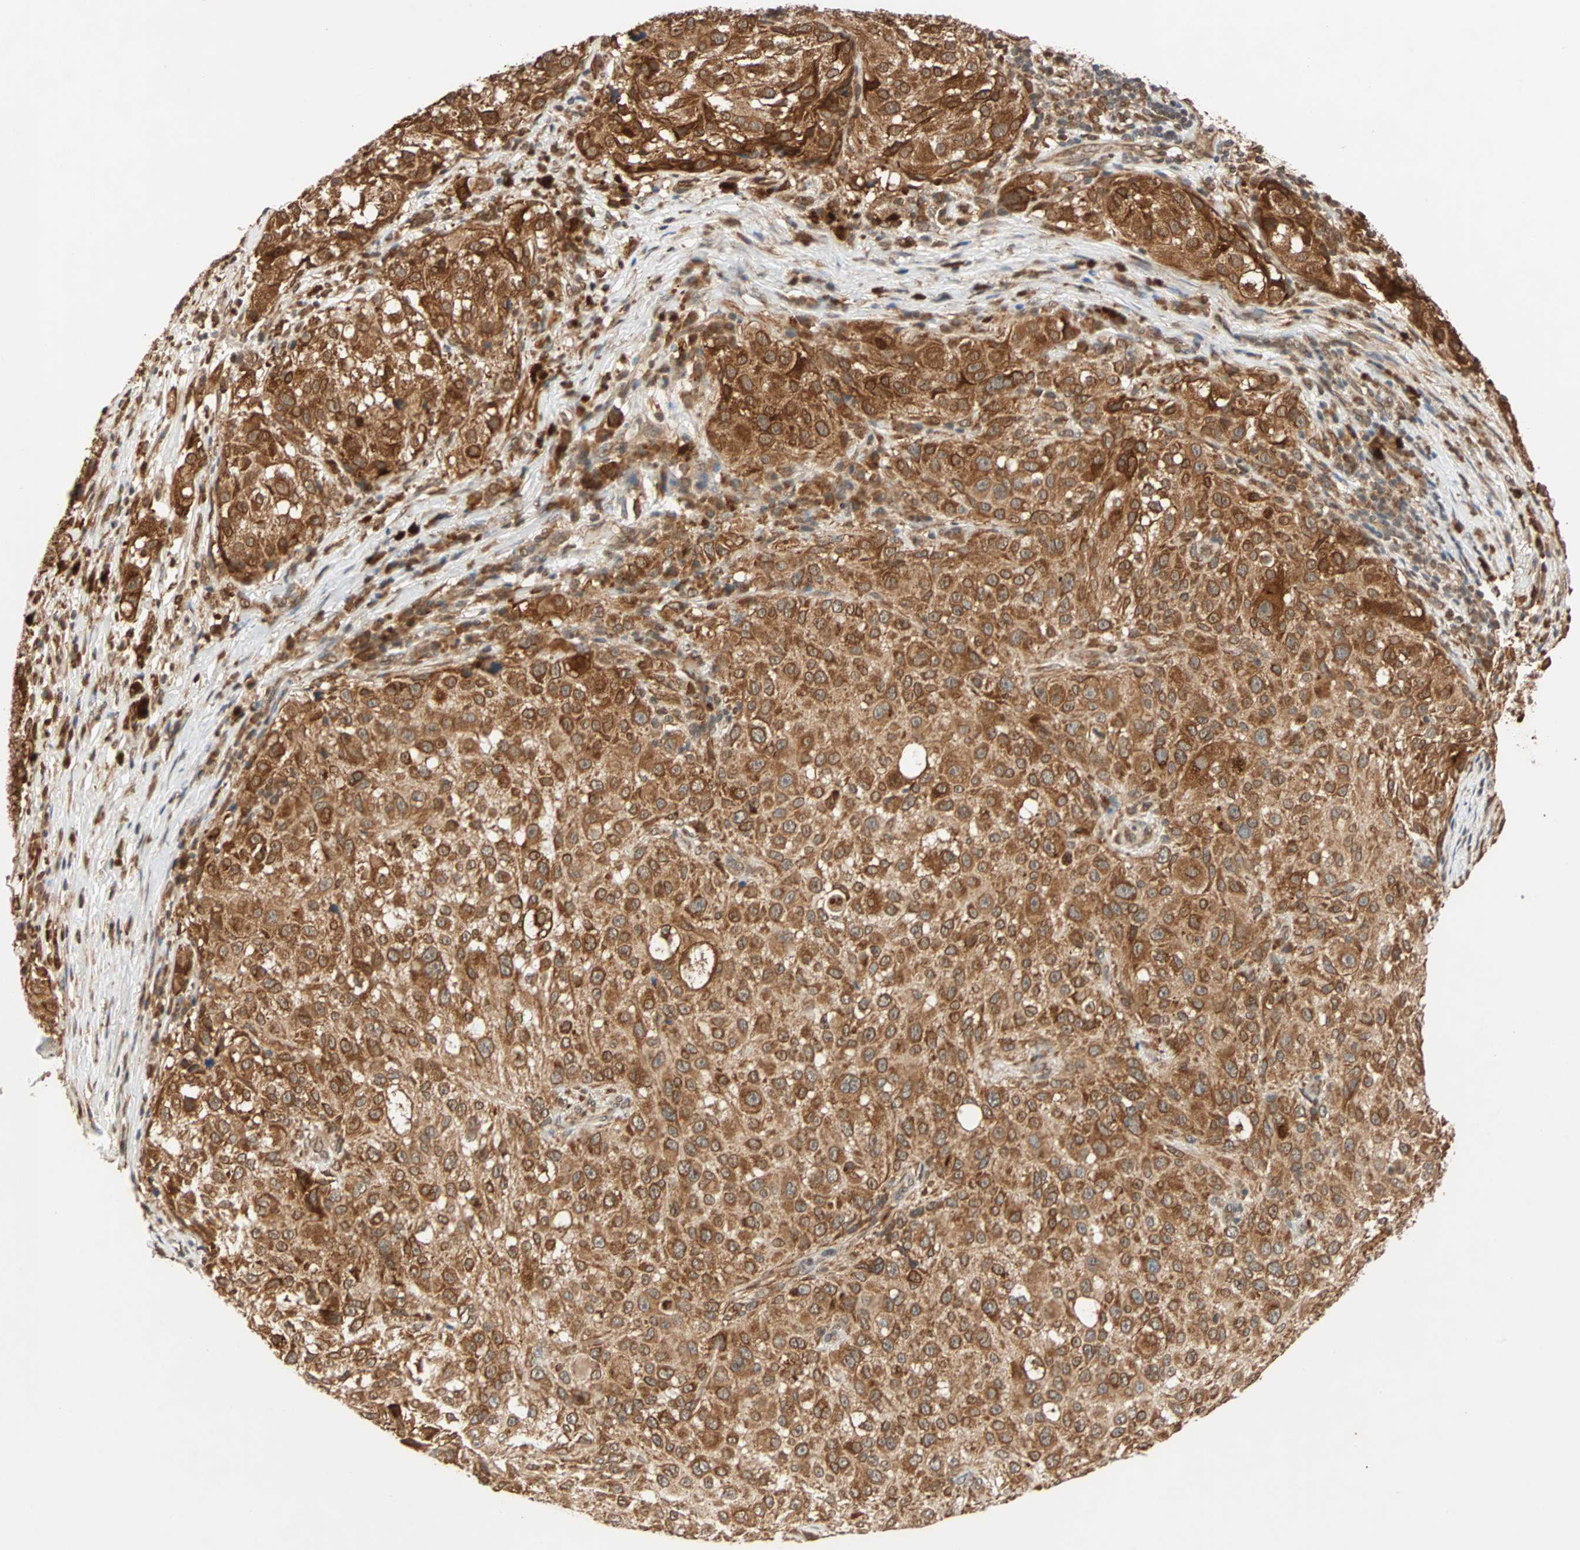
{"staining": {"intensity": "strong", "quantity": ">75%", "location": "cytoplasmic/membranous,nuclear"}, "tissue": "melanoma", "cell_type": "Tumor cells", "image_type": "cancer", "snomed": [{"axis": "morphology", "description": "Necrosis, NOS"}, {"axis": "morphology", "description": "Malignant melanoma, NOS"}, {"axis": "topography", "description": "Skin"}], "caption": "Tumor cells show high levels of strong cytoplasmic/membranous and nuclear staining in approximately >75% of cells in human malignant melanoma.", "gene": "AUP1", "patient": {"sex": "female", "age": 87}}